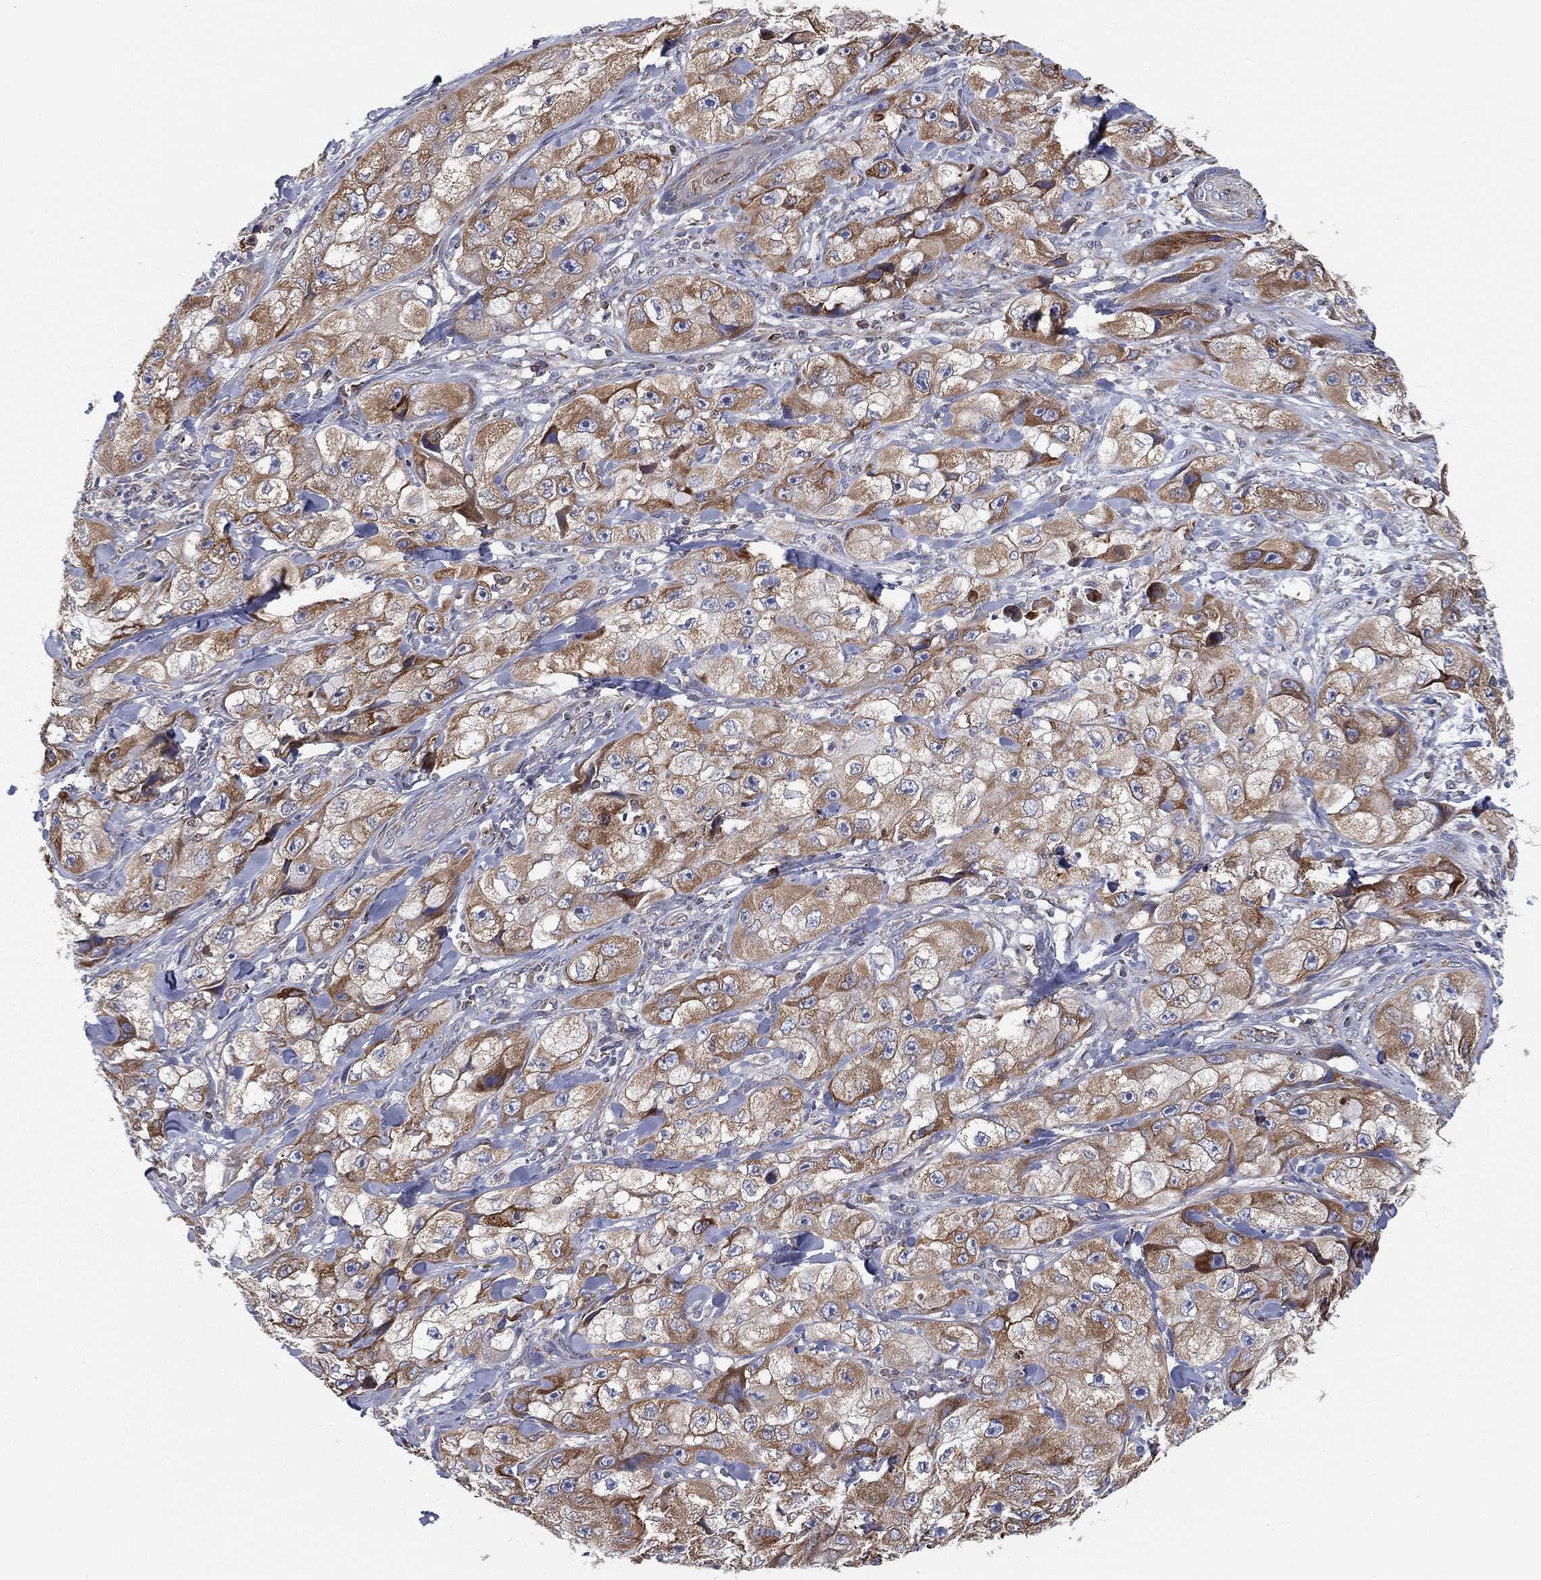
{"staining": {"intensity": "moderate", "quantity": "25%-75%", "location": "cytoplasmic/membranous"}, "tissue": "skin cancer", "cell_type": "Tumor cells", "image_type": "cancer", "snomed": [{"axis": "morphology", "description": "Squamous cell carcinoma, NOS"}, {"axis": "topography", "description": "Skin"}, {"axis": "topography", "description": "Subcutis"}], "caption": "DAB immunohistochemical staining of skin cancer exhibits moderate cytoplasmic/membranous protein positivity in approximately 25%-75% of tumor cells.", "gene": "CYB5B", "patient": {"sex": "male", "age": 73}}